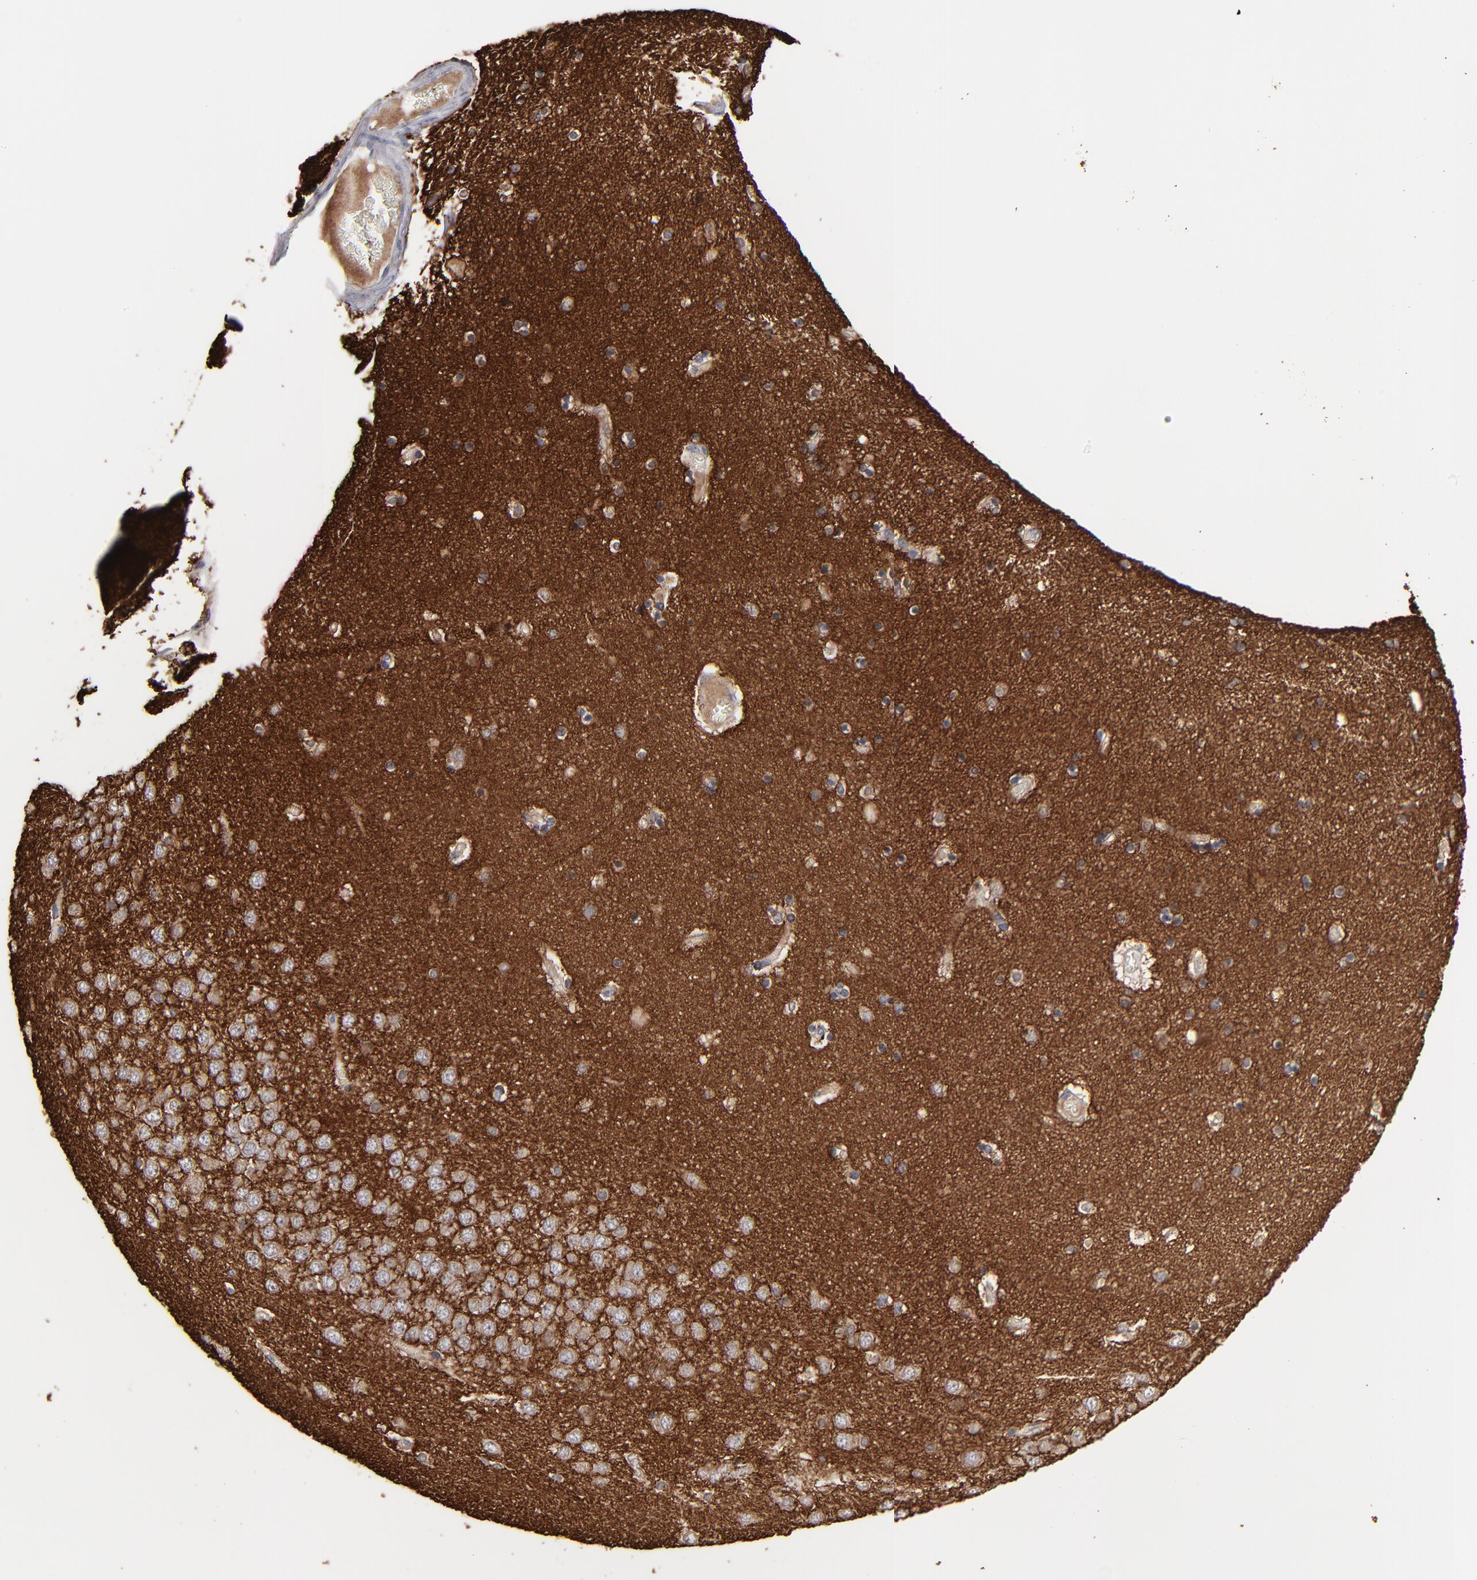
{"staining": {"intensity": "weak", "quantity": "25%-75%", "location": "cytoplasmic/membranous"}, "tissue": "hippocampus", "cell_type": "Neuronal cells", "image_type": "normal", "snomed": [{"axis": "morphology", "description": "Normal tissue, NOS"}, {"axis": "topography", "description": "Hippocampus"}], "caption": "High-magnification brightfield microscopy of benign hippocampus stained with DAB (brown) and counterstained with hematoxylin (blue). neuronal cells exhibit weak cytoplasmic/membranous expression is identified in about25%-75% of cells.", "gene": "GPM6B", "patient": {"sex": "female", "age": 54}}